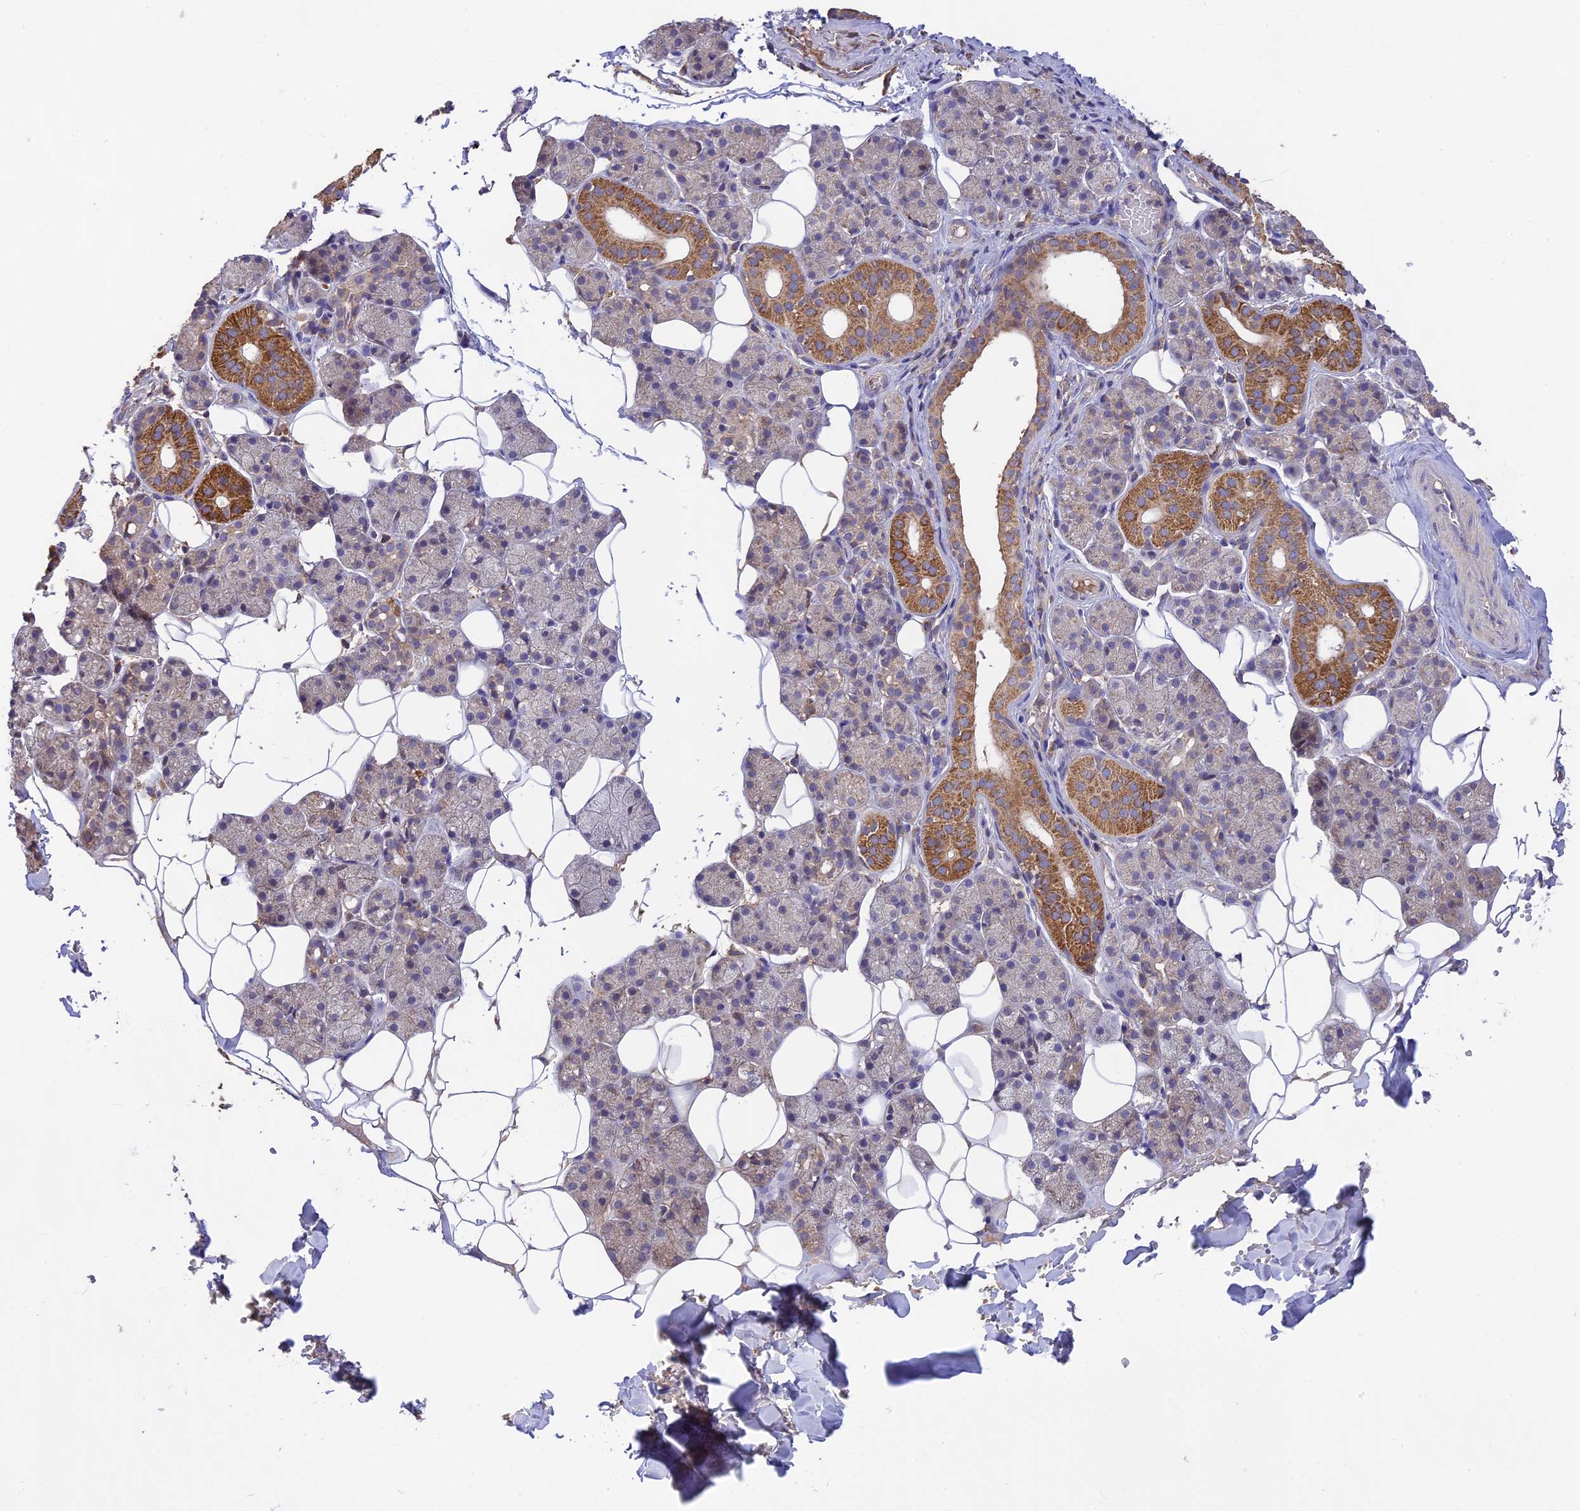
{"staining": {"intensity": "moderate", "quantity": "25%-75%", "location": "cytoplasmic/membranous"}, "tissue": "salivary gland", "cell_type": "Glandular cells", "image_type": "normal", "snomed": [{"axis": "morphology", "description": "Normal tissue, NOS"}, {"axis": "topography", "description": "Salivary gland"}], "caption": "Immunohistochemical staining of unremarkable salivary gland displays medium levels of moderate cytoplasmic/membranous expression in about 25%-75% of glandular cells.", "gene": "NUDT8", "patient": {"sex": "female", "age": 33}}